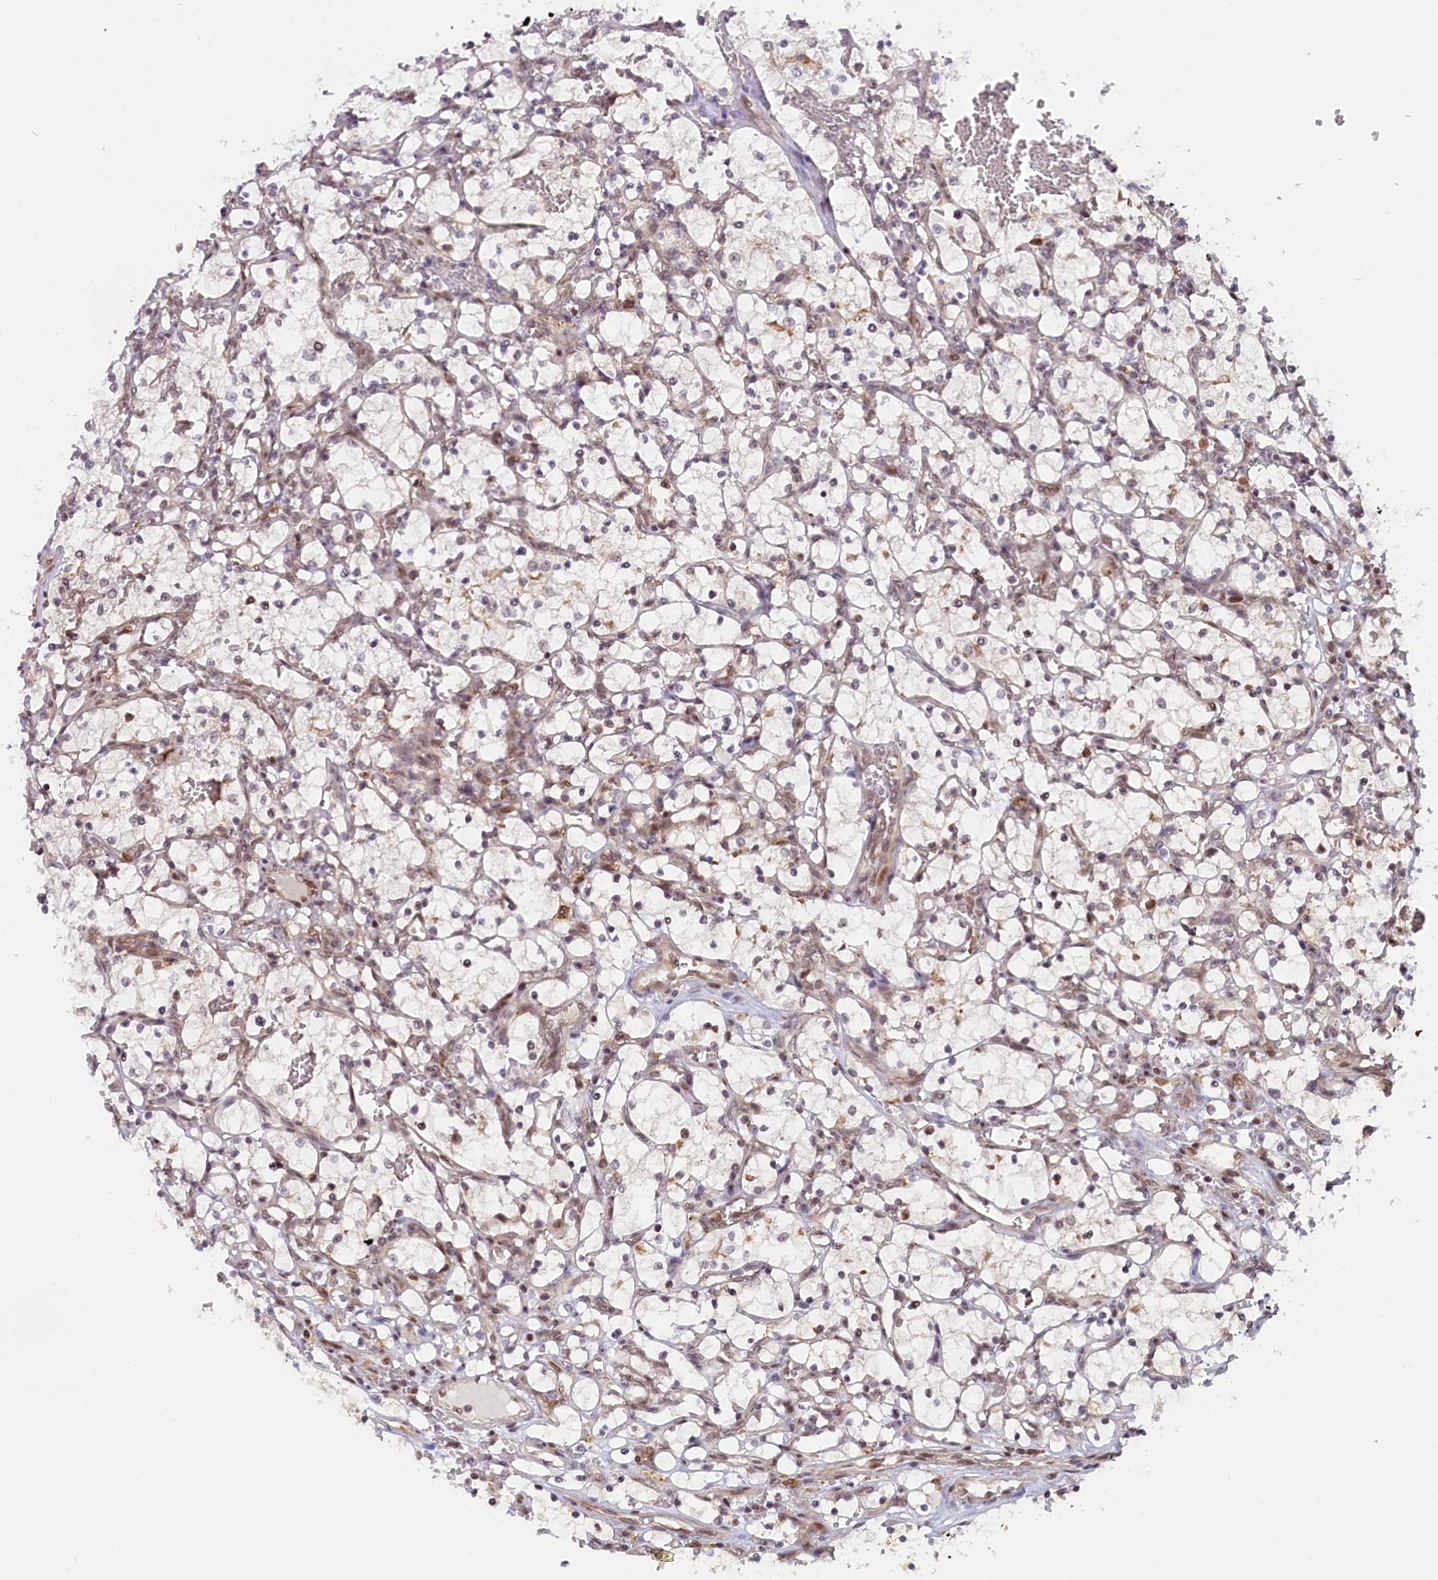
{"staining": {"intensity": "weak", "quantity": "<25%", "location": "nuclear"}, "tissue": "renal cancer", "cell_type": "Tumor cells", "image_type": "cancer", "snomed": [{"axis": "morphology", "description": "Adenocarcinoma, NOS"}, {"axis": "topography", "description": "Kidney"}], "caption": "Tumor cells show no significant protein staining in renal cancer (adenocarcinoma).", "gene": "FCHO1", "patient": {"sex": "female", "age": 69}}